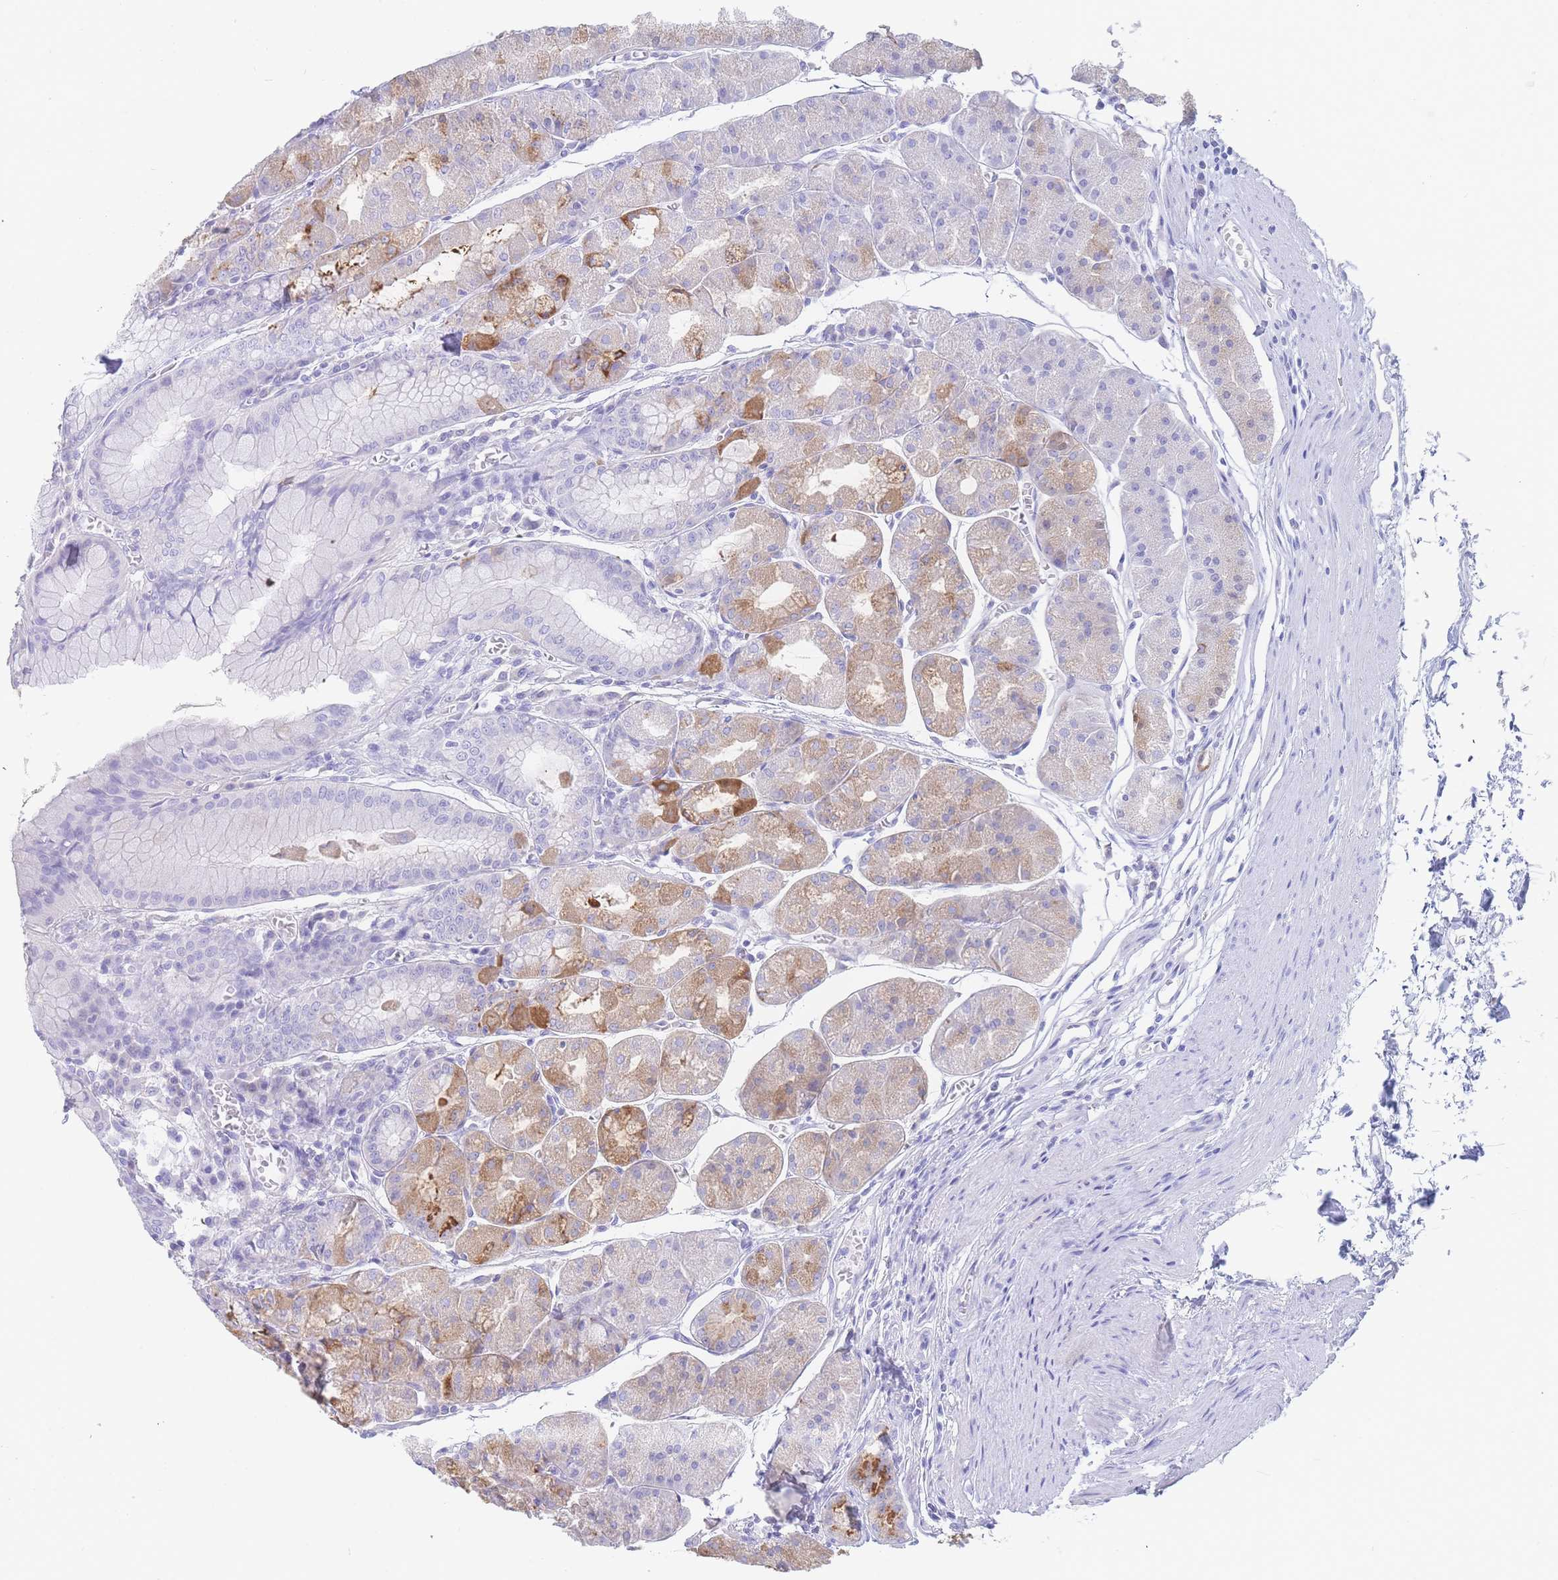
{"staining": {"intensity": "moderate", "quantity": "<25%", "location": "cytoplasmic/membranous"}, "tissue": "stomach", "cell_type": "Glandular cells", "image_type": "normal", "snomed": [{"axis": "morphology", "description": "Normal tissue, NOS"}, {"axis": "topography", "description": "Stomach"}], "caption": "A low amount of moderate cytoplasmic/membranous expression is present in about <25% of glandular cells in benign stomach.", "gene": "LZTFL1", "patient": {"sex": "male", "age": 55}}